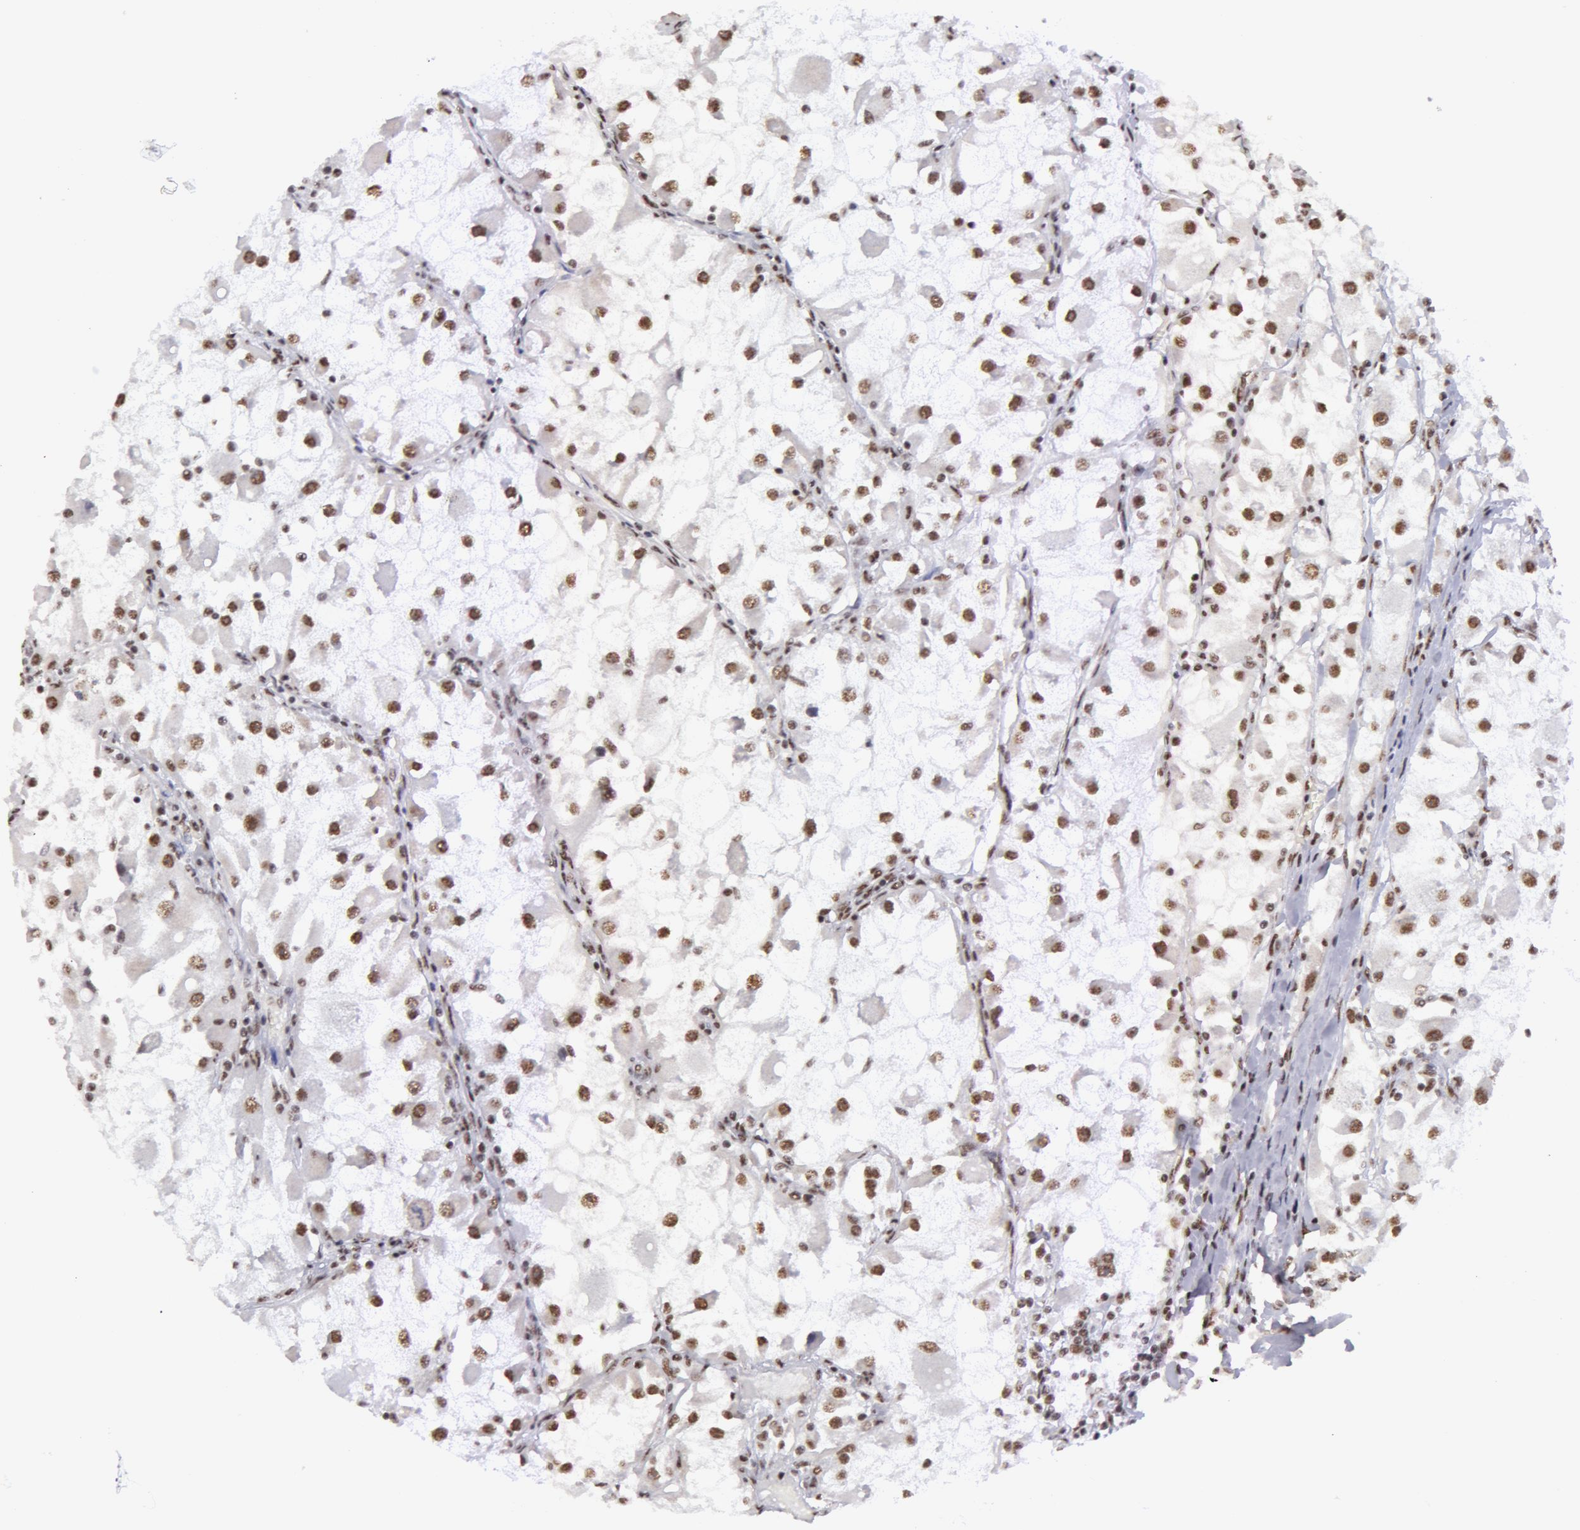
{"staining": {"intensity": "moderate", "quantity": "25%-75%", "location": "nuclear"}, "tissue": "renal cancer", "cell_type": "Tumor cells", "image_type": "cancer", "snomed": [{"axis": "morphology", "description": "Adenocarcinoma, NOS"}, {"axis": "topography", "description": "Kidney"}], "caption": "There is medium levels of moderate nuclear positivity in tumor cells of renal adenocarcinoma, as demonstrated by immunohistochemical staining (brown color).", "gene": "VRTN", "patient": {"sex": "female", "age": 73}}